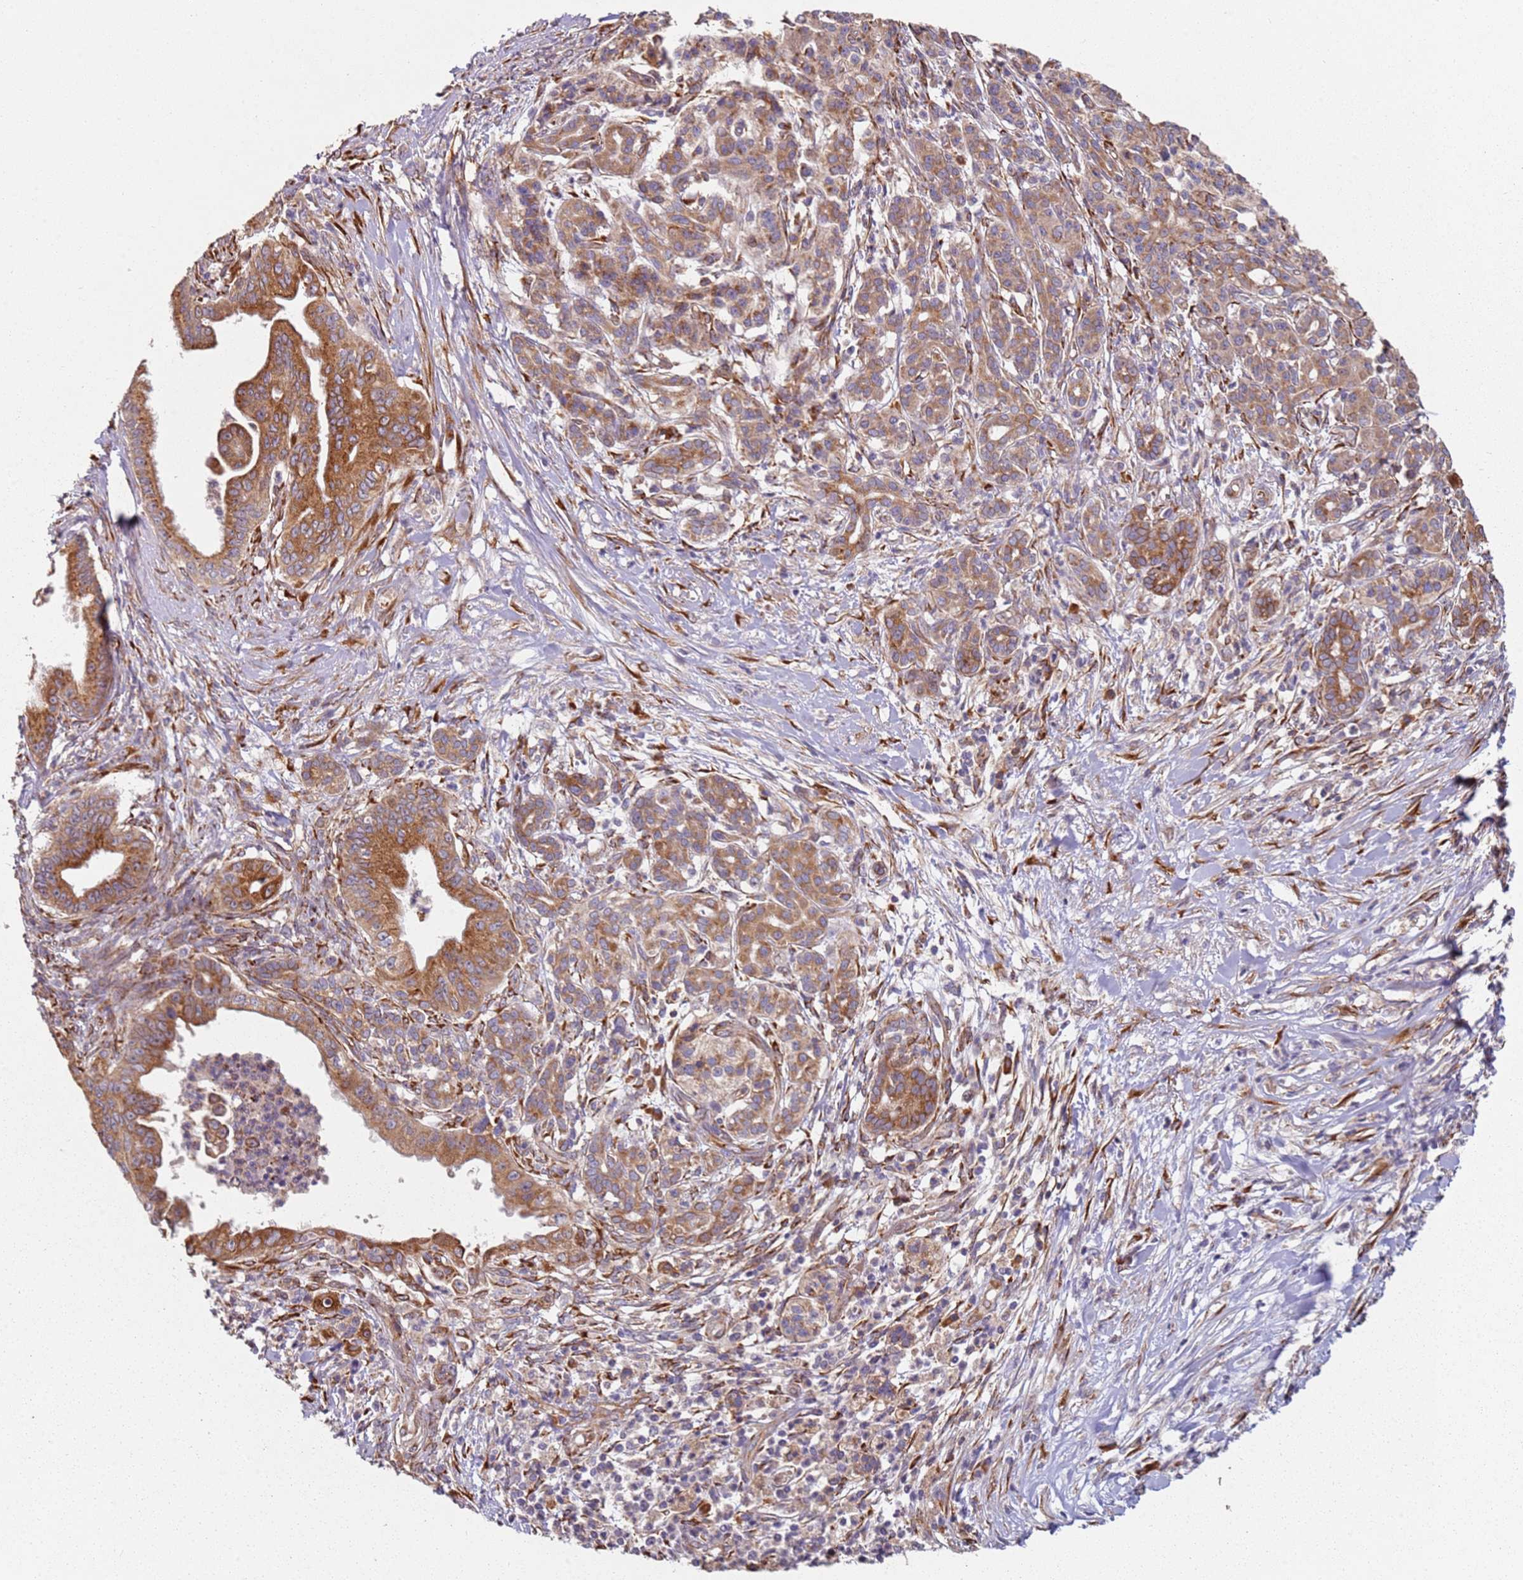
{"staining": {"intensity": "strong", "quantity": ">75%", "location": "cytoplasmic/membranous"}, "tissue": "pancreatic cancer", "cell_type": "Tumor cells", "image_type": "cancer", "snomed": [{"axis": "morphology", "description": "Adenocarcinoma, NOS"}, {"axis": "topography", "description": "Pancreas"}], "caption": "The photomicrograph reveals a brown stain indicating the presence of a protein in the cytoplasmic/membranous of tumor cells in pancreatic cancer (adenocarcinoma).", "gene": "ARFRP1", "patient": {"sex": "male", "age": 58}}